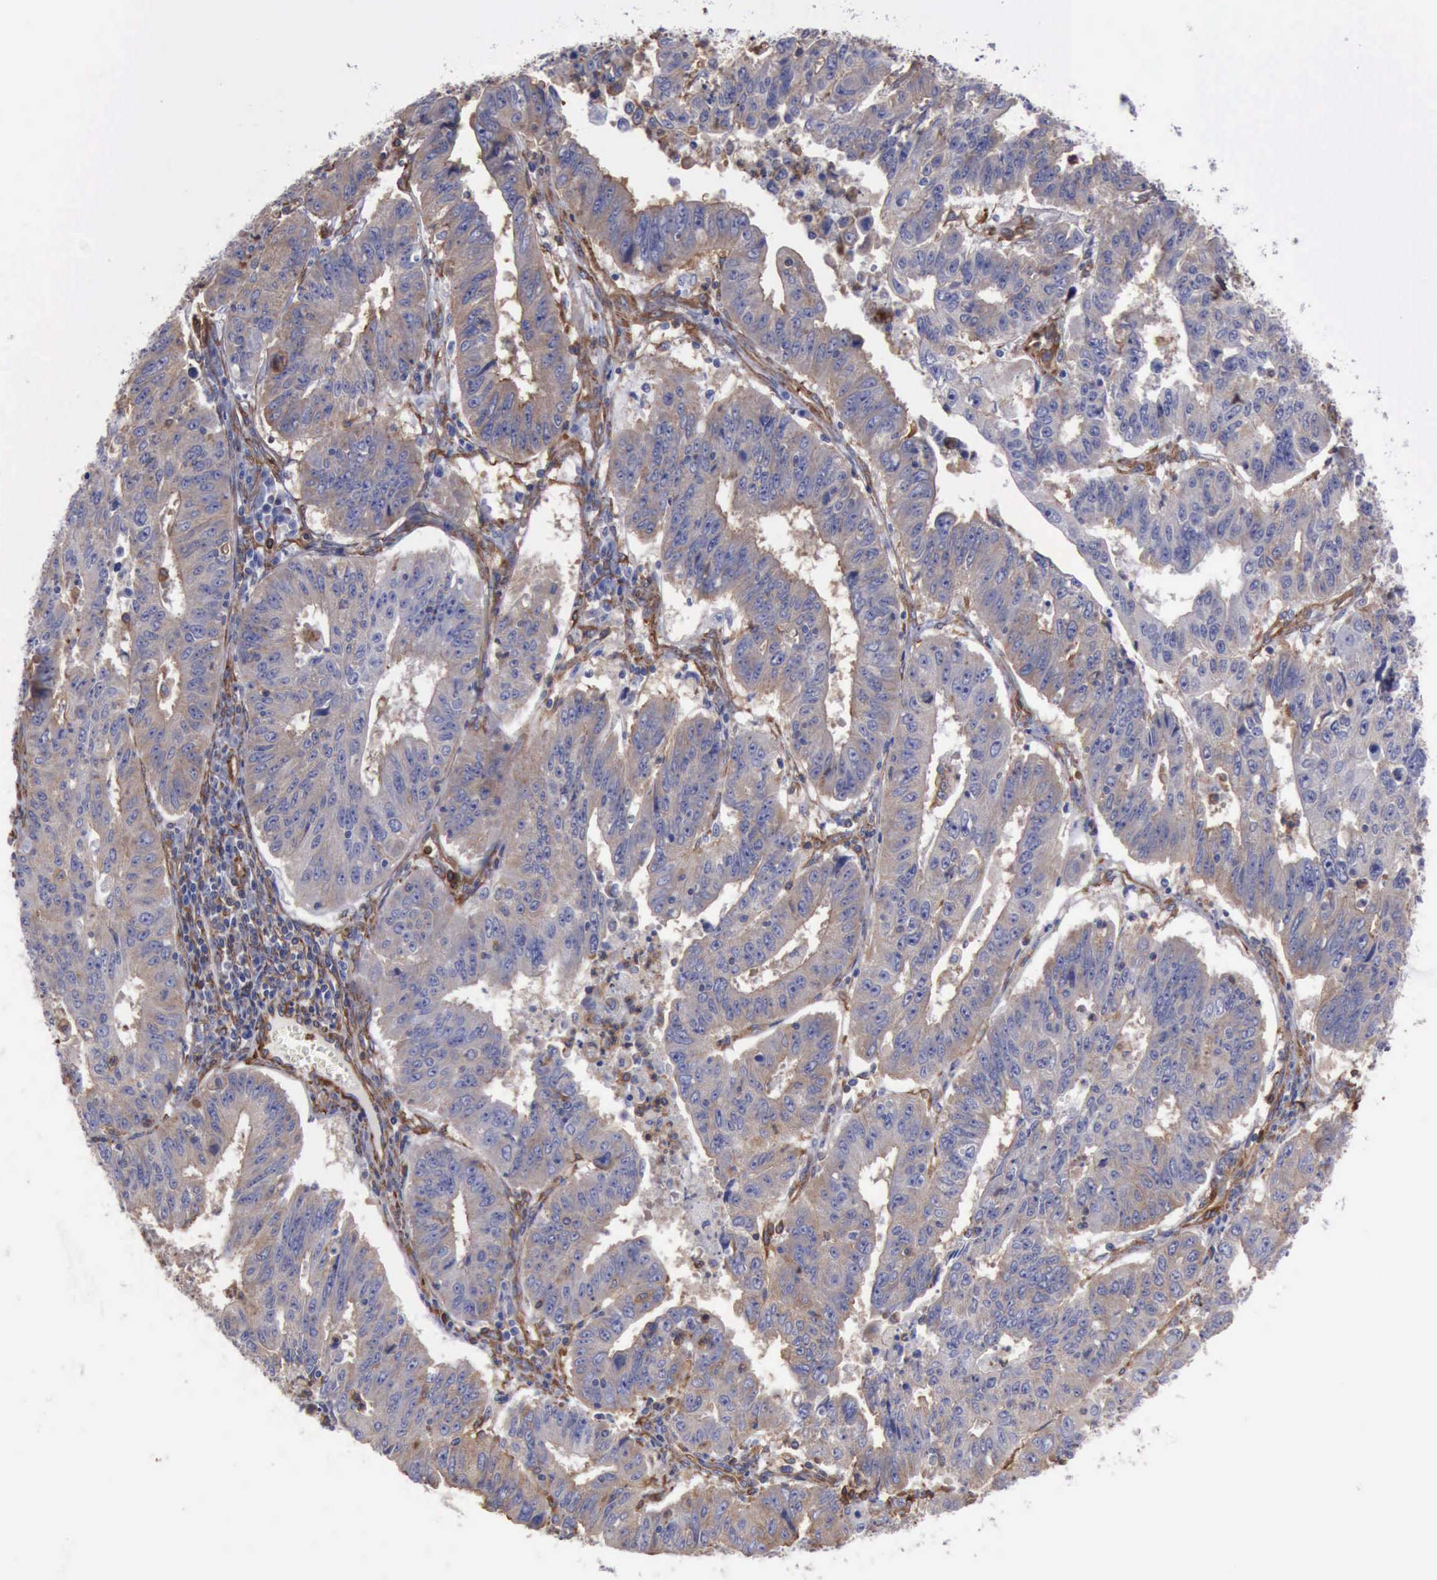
{"staining": {"intensity": "weak", "quantity": ">75%", "location": "cytoplasmic/membranous"}, "tissue": "endometrial cancer", "cell_type": "Tumor cells", "image_type": "cancer", "snomed": [{"axis": "morphology", "description": "Adenocarcinoma, NOS"}, {"axis": "topography", "description": "Endometrium"}], "caption": "Tumor cells display low levels of weak cytoplasmic/membranous staining in approximately >75% of cells in human endometrial cancer (adenocarcinoma). (Brightfield microscopy of DAB IHC at high magnification).", "gene": "FLNA", "patient": {"sex": "female", "age": 42}}